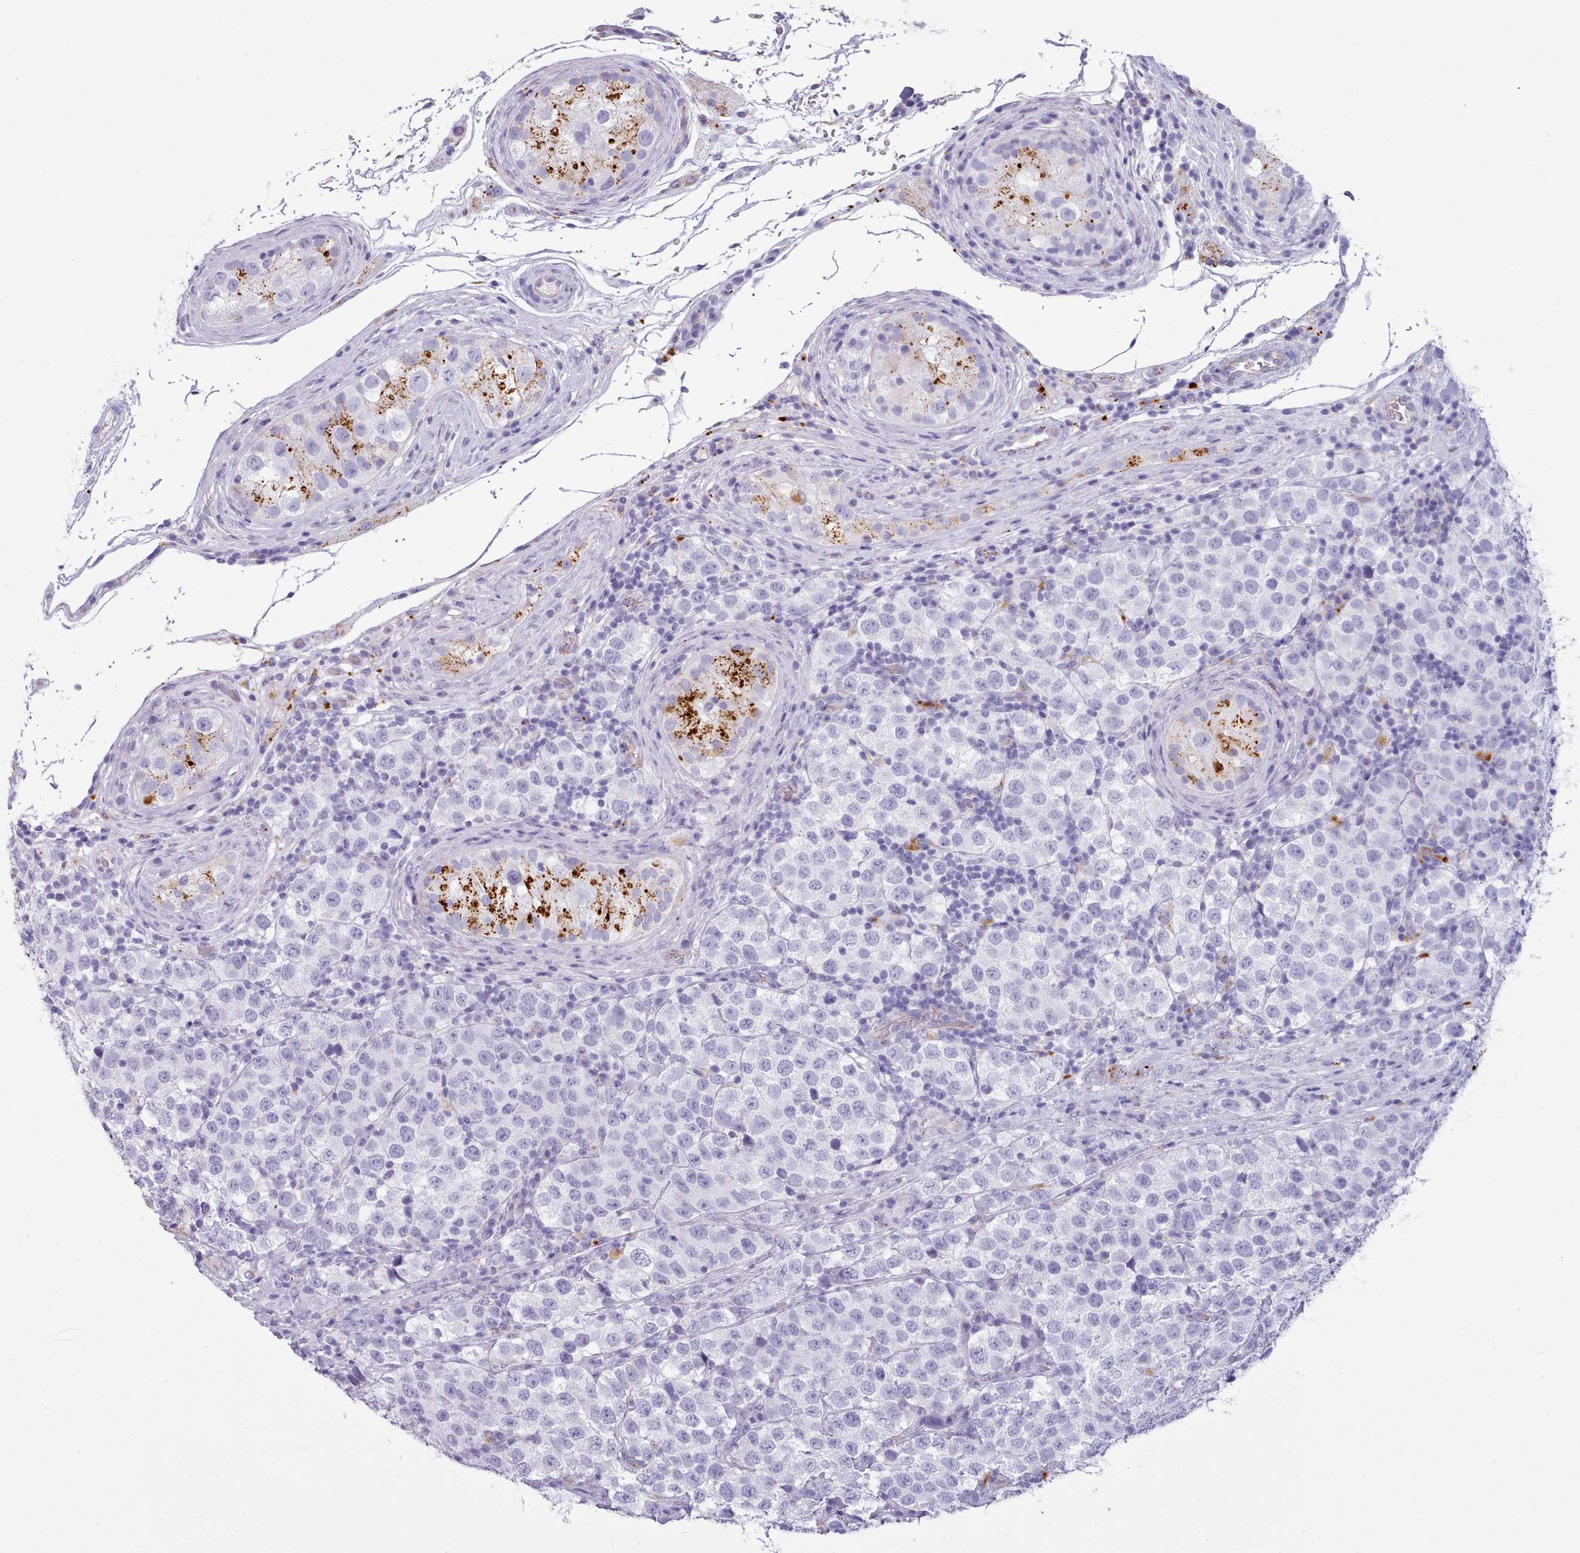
{"staining": {"intensity": "negative", "quantity": "none", "location": "none"}, "tissue": "testis cancer", "cell_type": "Tumor cells", "image_type": "cancer", "snomed": [{"axis": "morphology", "description": "Seminoma, NOS"}, {"axis": "topography", "description": "Testis"}], "caption": "Testis seminoma stained for a protein using immunohistochemistry (IHC) reveals no positivity tumor cells.", "gene": "GAA", "patient": {"sex": "male", "age": 34}}